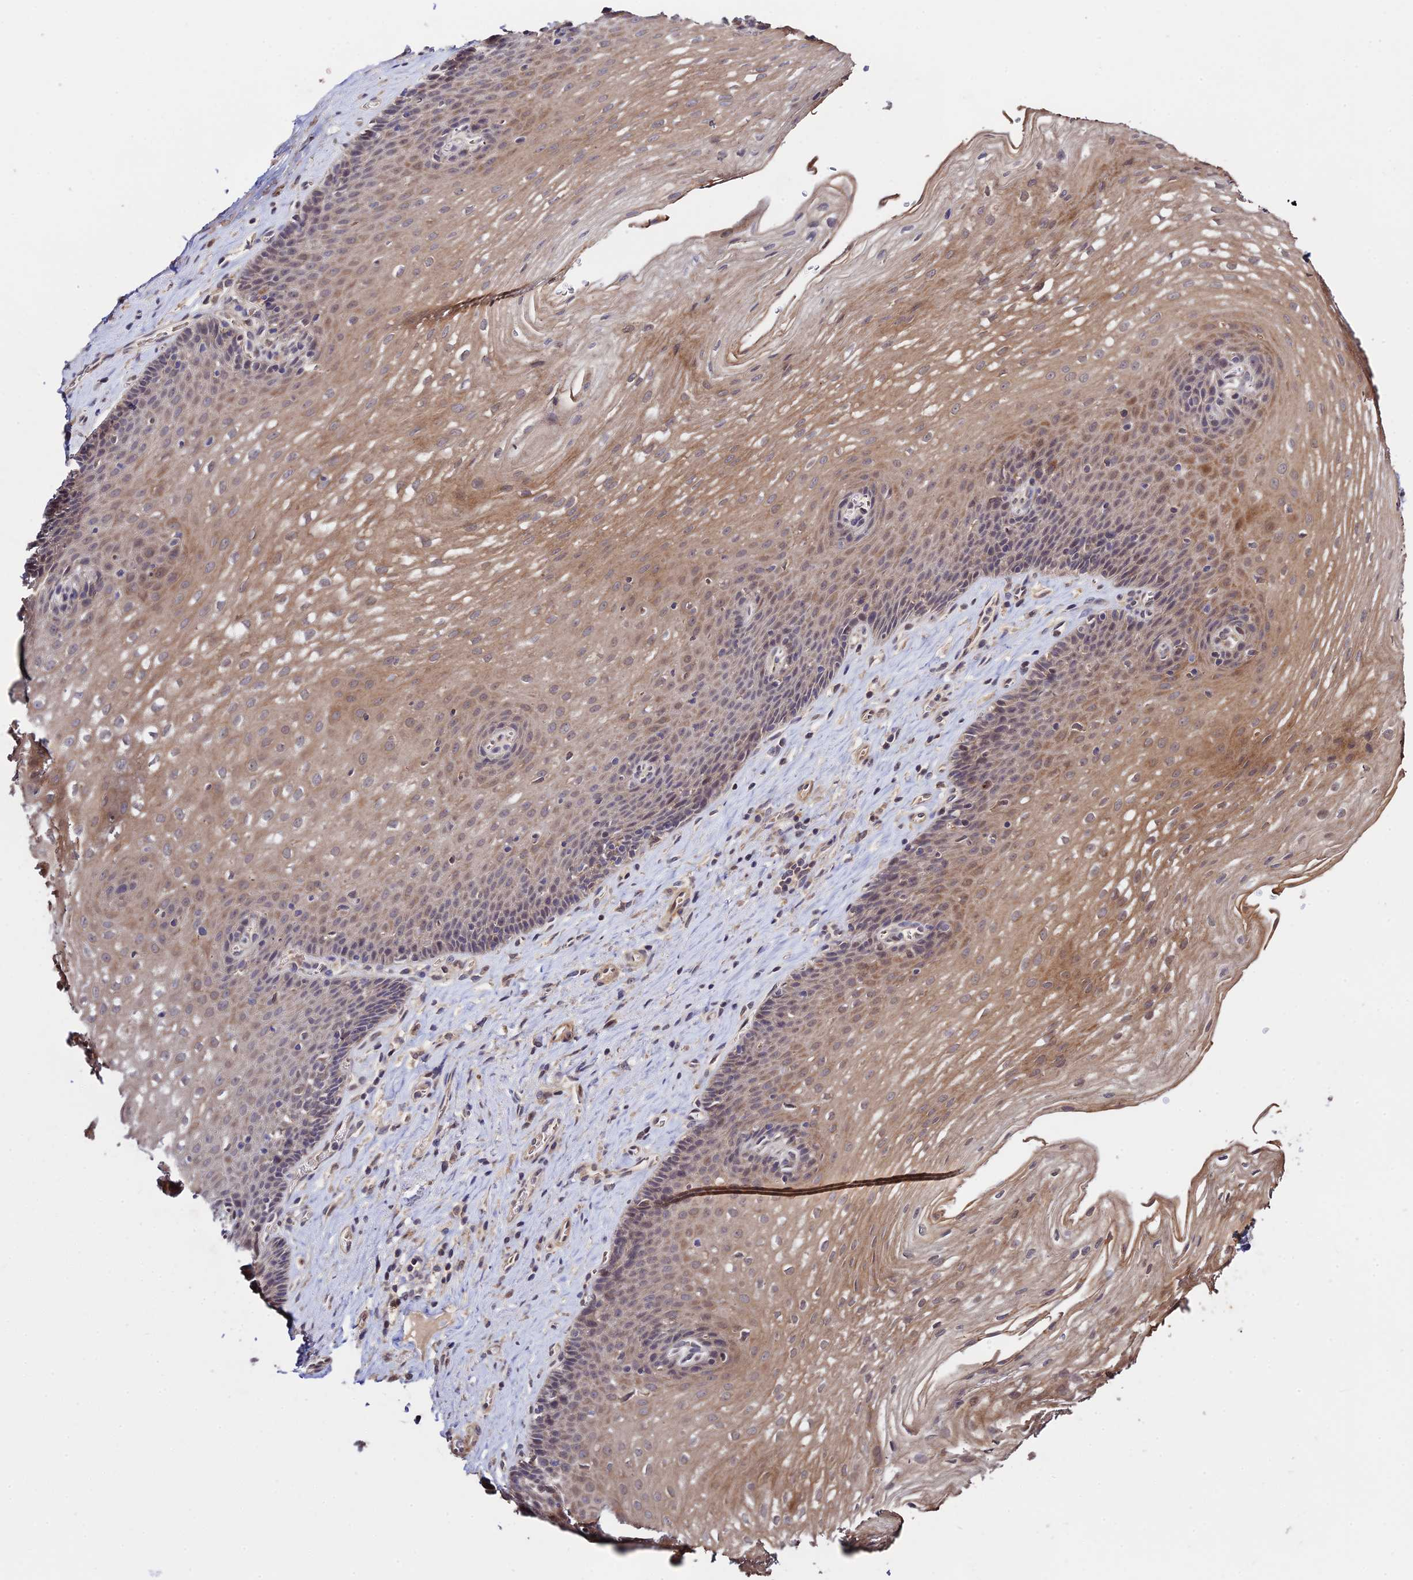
{"staining": {"intensity": "moderate", "quantity": "<25%", "location": "cytoplasmic/membranous"}, "tissue": "esophagus", "cell_type": "Squamous epithelial cells", "image_type": "normal", "snomed": [{"axis": "morphology", "description": "Normal tissue, NOS"}, {"axis": "topography", "description": "Esophagus"}], "caption": "Approximately <25% of squamous epithelial cells in benign human esophagus exhibit moderate cytoplasmic/membranous protein positivity as visualized by brown immunohistochemical staining.", "gene": "CWH43", "patient": {"sex": "male", "age": 60}}